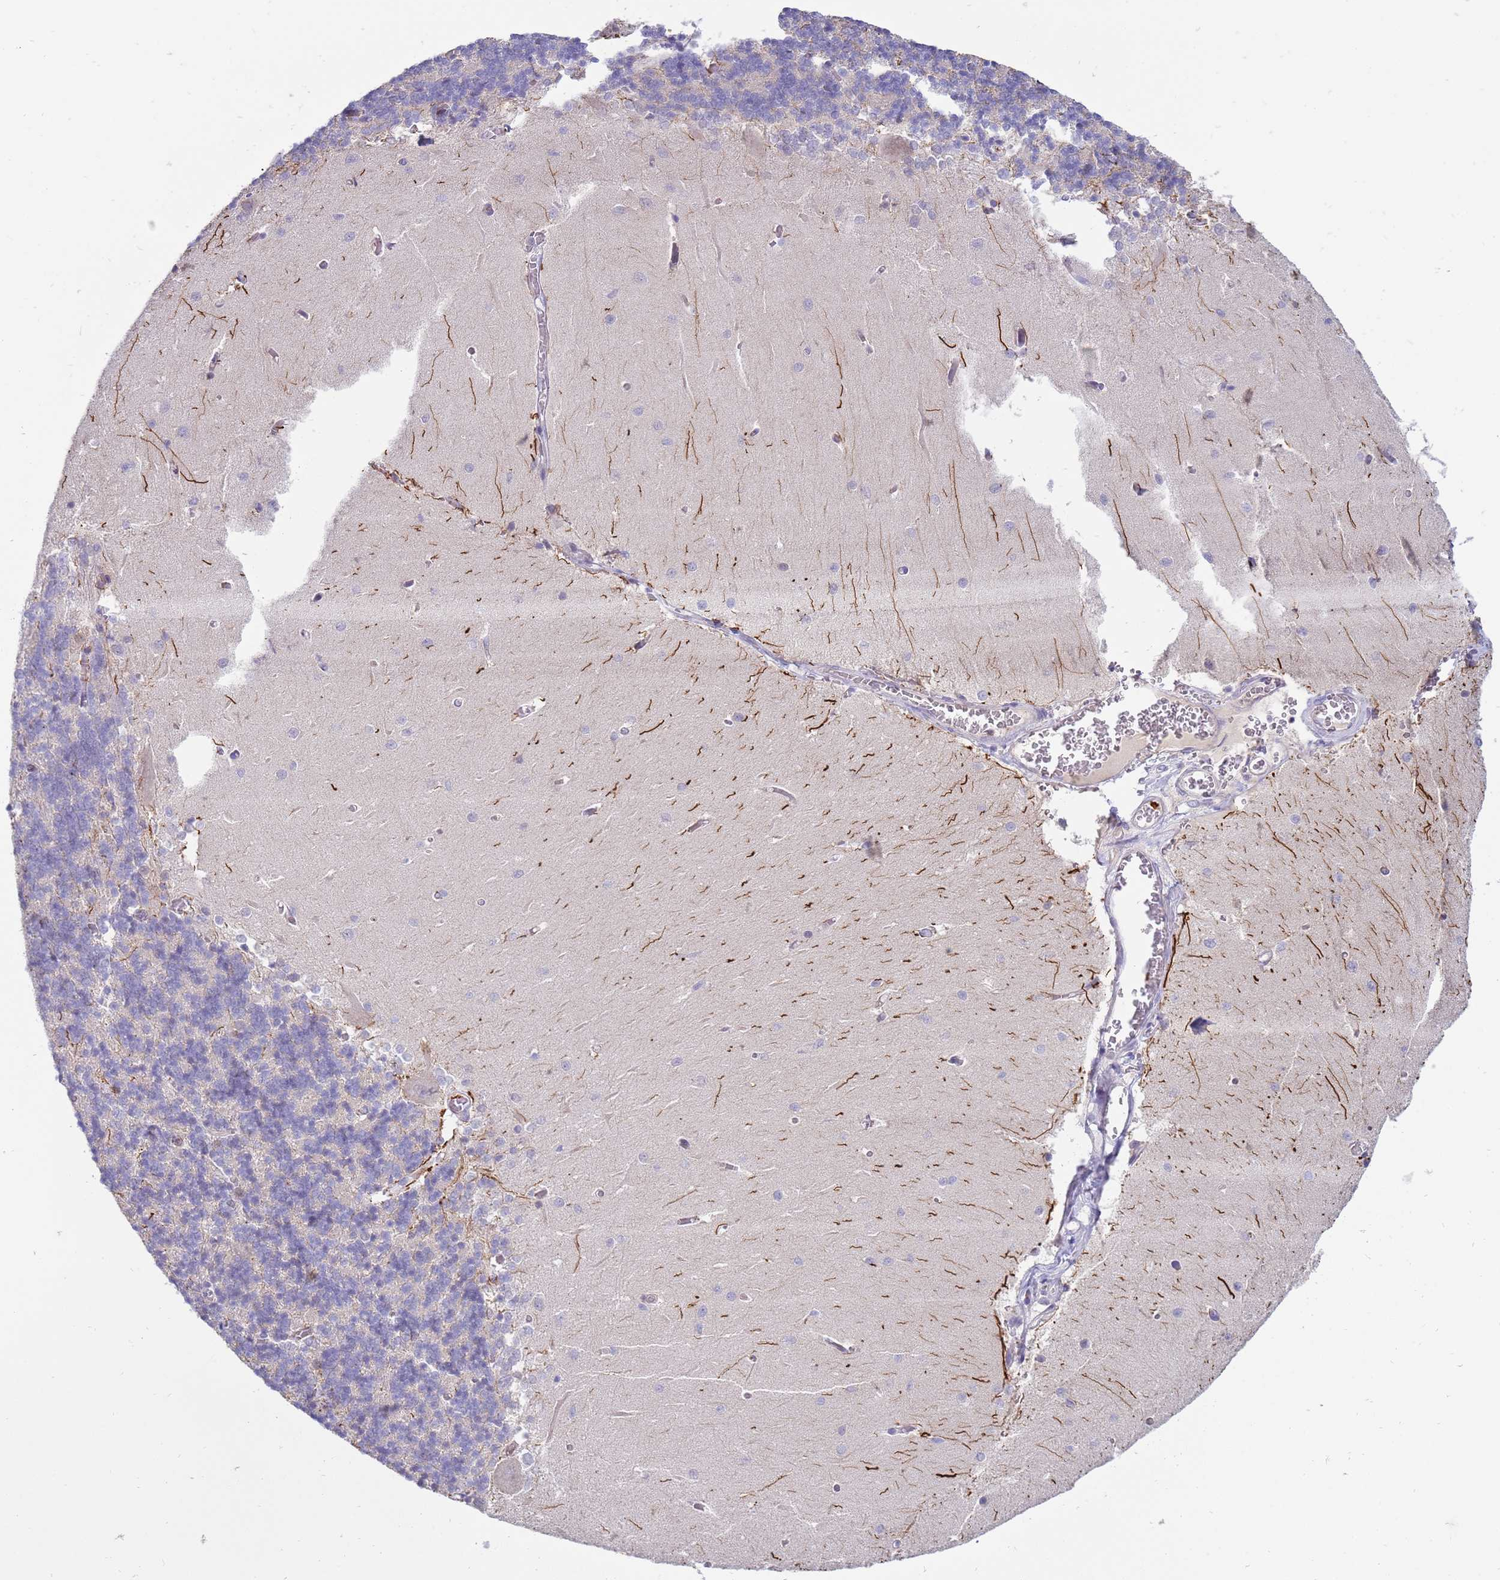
{"staining": {"intensity": "negative", "quantity": "none", "location": "none"}, "tissue": "cerebellum", "cell_type": "Cells in granular layer", "image_type": "normal", "snomed": [{"axis": "morphology", "description": "Normal tissue, NOS"}, {"axis": "topography", "description": "Cerebellum"}], "caption": "Immunohistochemistry (IHC) photomicrograph of normal cerebellum: human cerebellum stained with DAB reveals no significant protein positivity in cells in granular layer.", "gene": "STK25", "patient": {"sex": "male", "age": 37}}